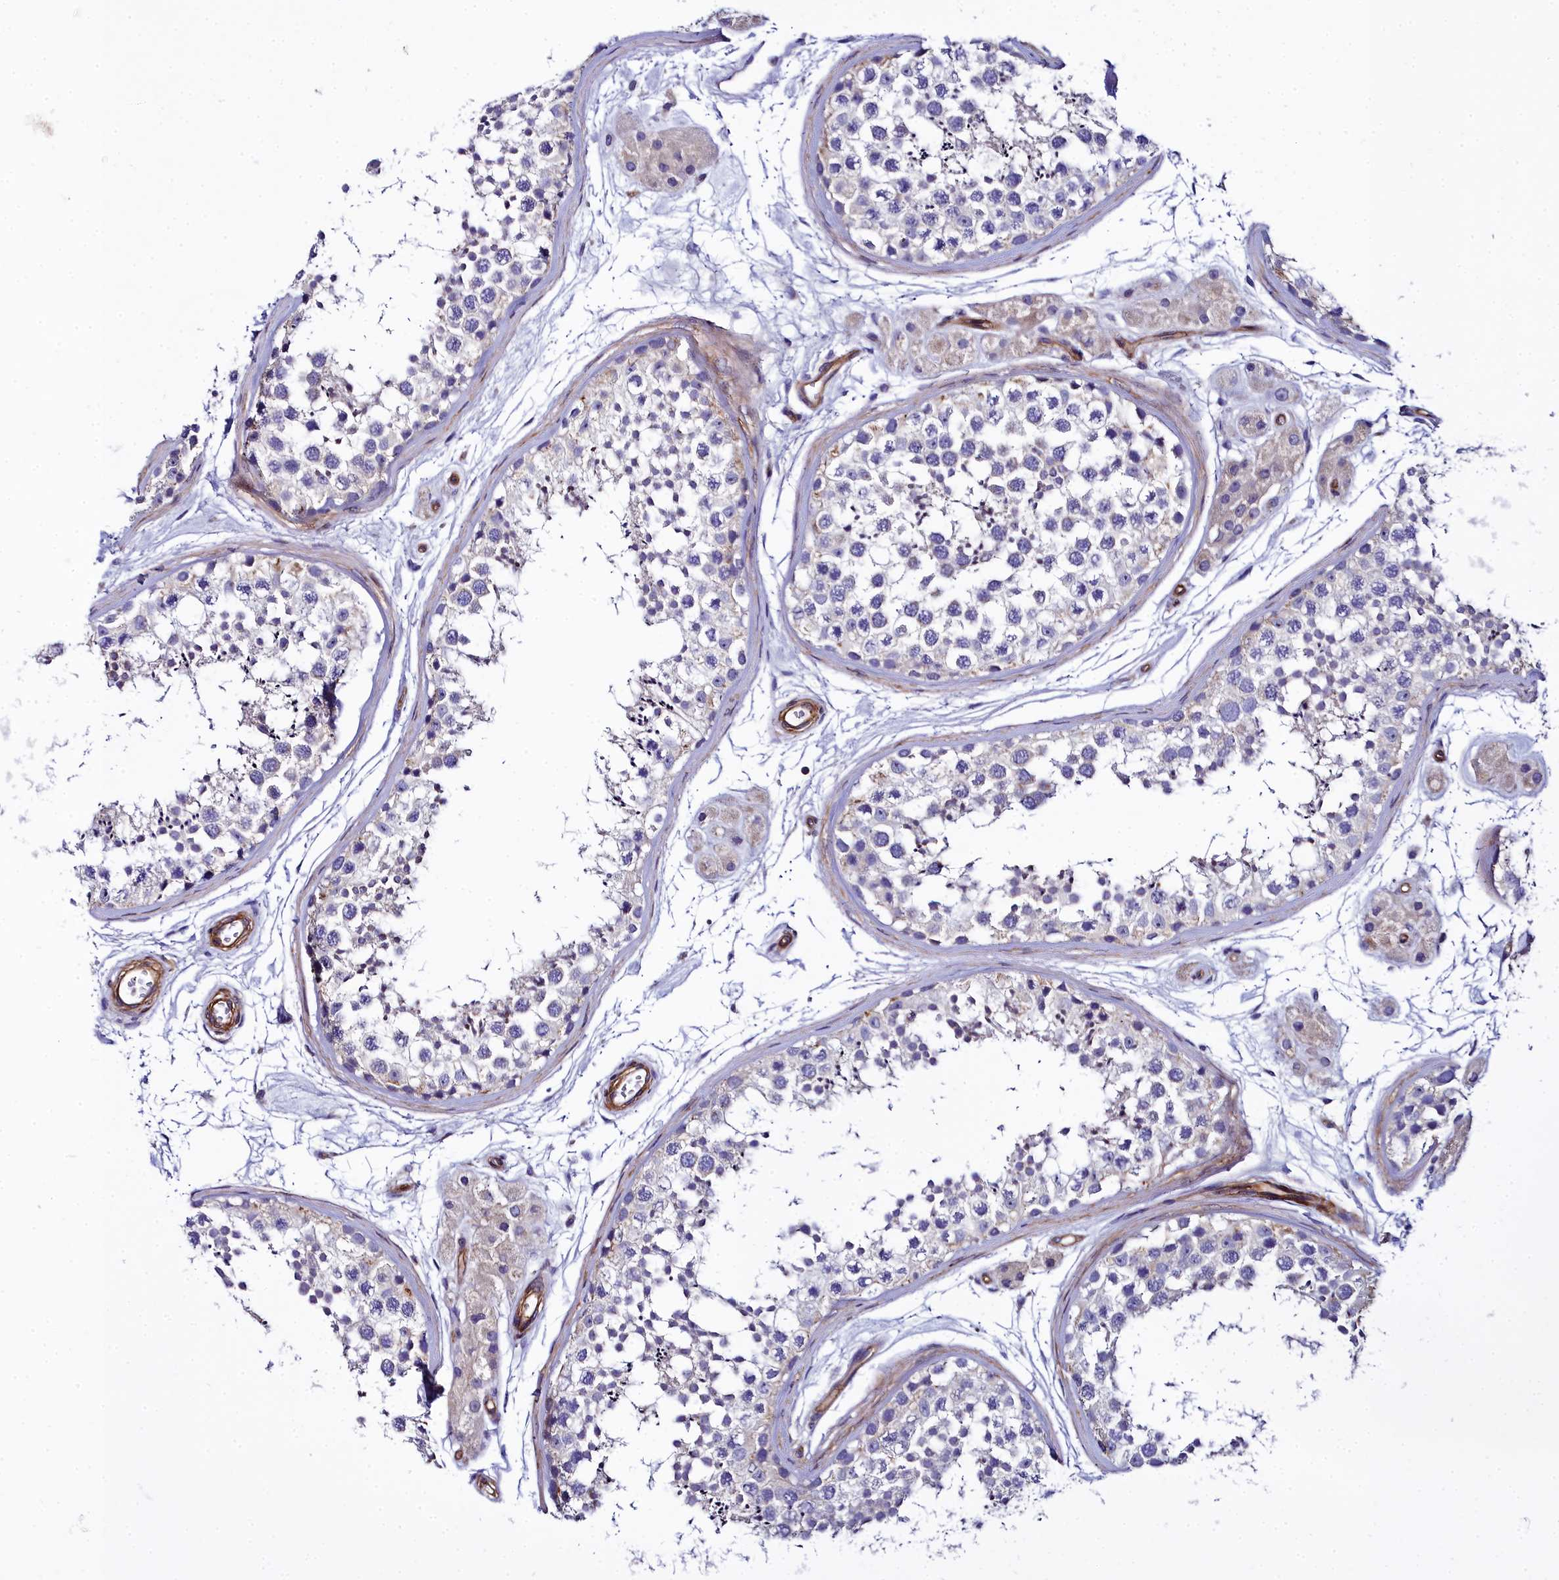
{"staining": {"intensity": "negative", "quantity": "none", "location": "none"}, "tissue": "testis", "cell_type": "Cells in seminiferous ducts", "image_type": "normal", "snomed": [{"axis": "morphology", "description": "Normal tissue, NOS"}, {"axis": "topography", "description": "Testis"}], "caption": "Immunohistochemical staining of unremarkable human testis demonstrates no significant positivity in cells in seminiferous ducts. The staining is performed using DAB (3,3'-diaminobenzidine) brown chromogen with nuclei counter-stained in using hematoxylin.", "gene": "FADS3", "patient": {"sex": "male", "age": 56}}